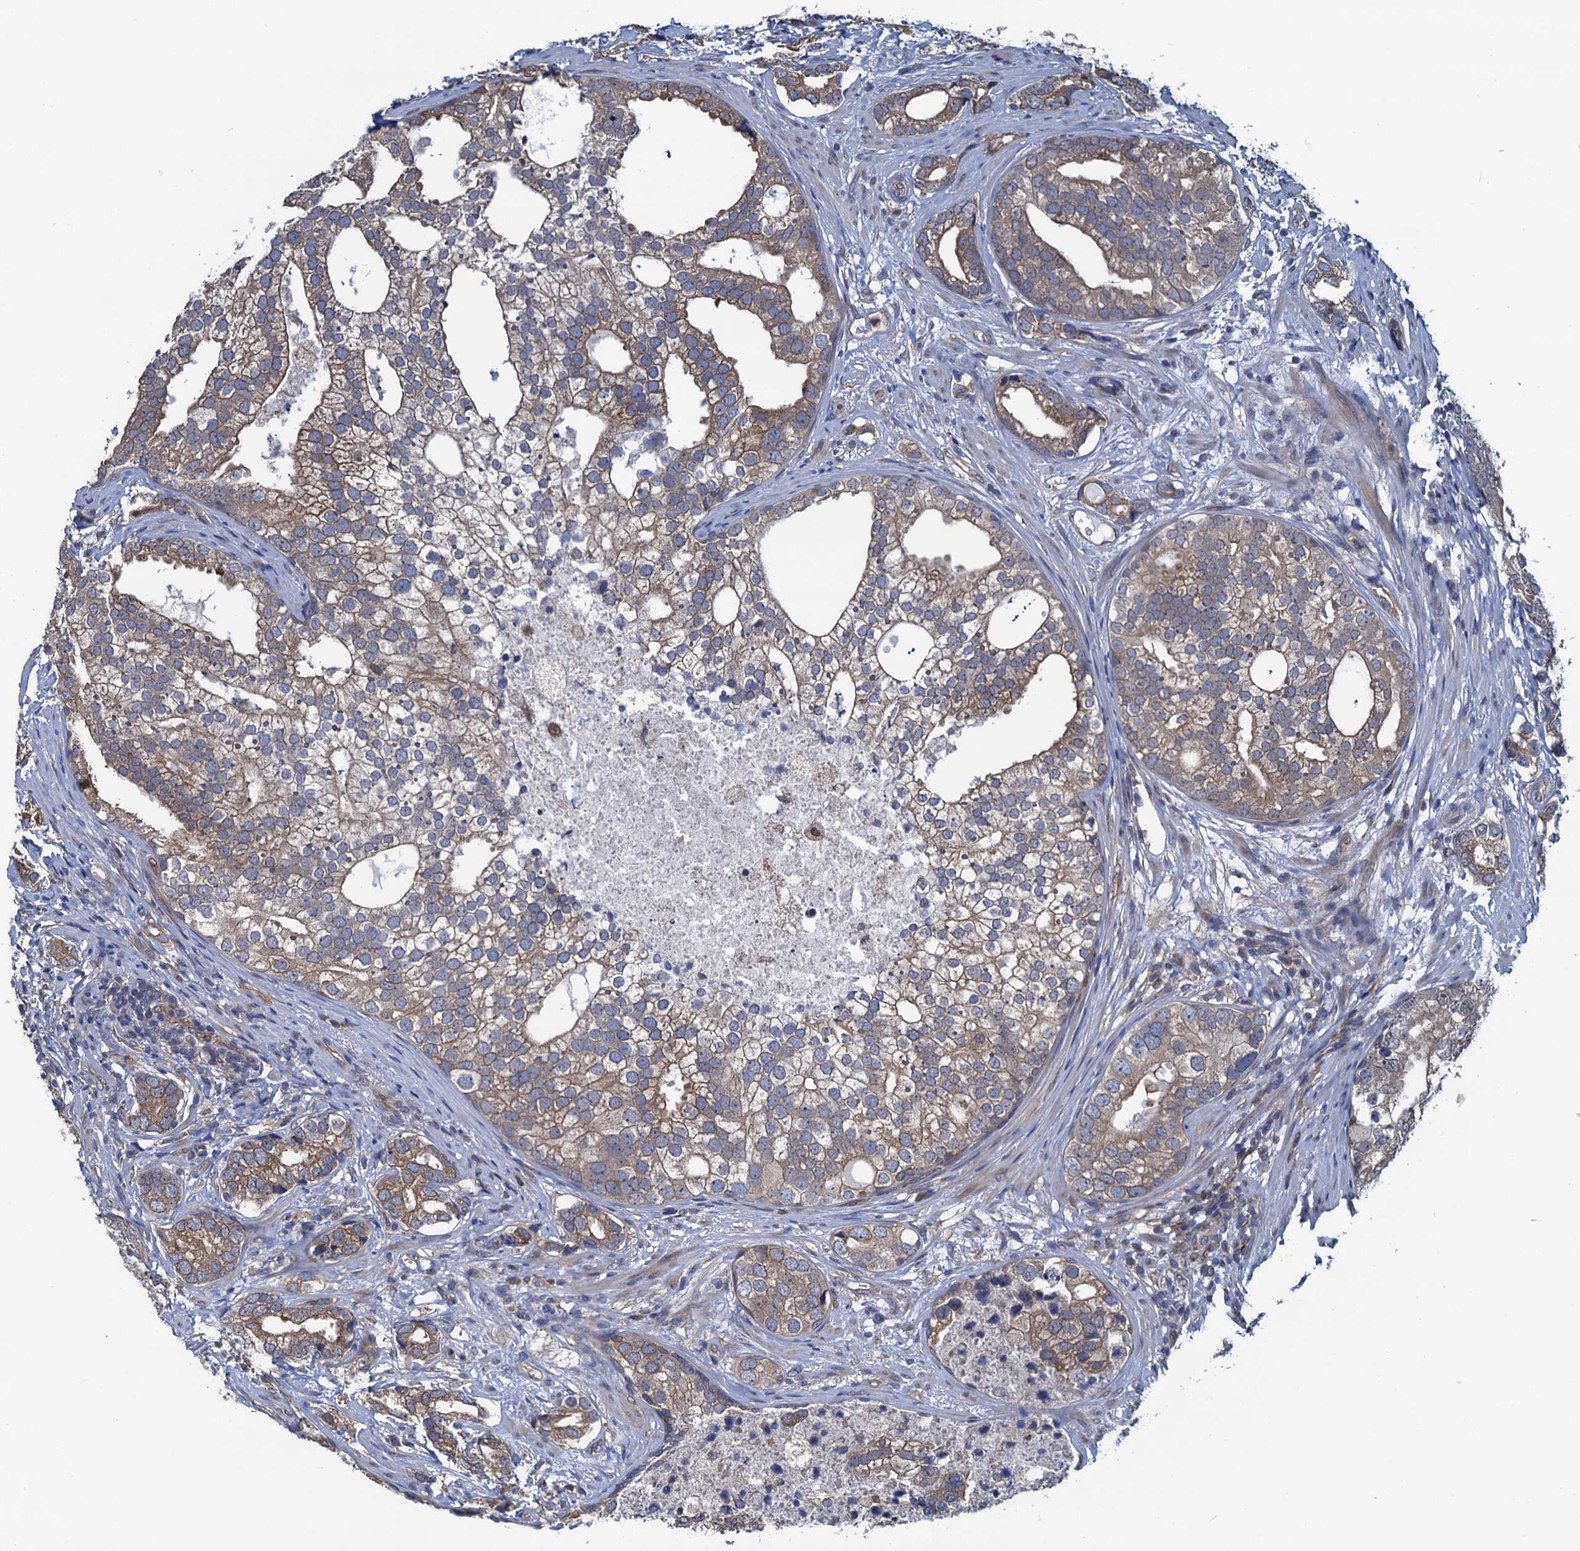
{"staining": {"intensity": "moderate", "quantity": "25%-75%", "location": "cytoplasmic/membranous"}, "tissue": "prostate cancer", "cell_type": "Tumor cells", "image_type": "cancer", "snomed": [{"axis": "morphology", "description": "Adenocarcinoma, High grade"}, {"axis": "topography", "description": "Prostate"}], "caption": "An IHC micrograph of neoplastic tissue is shown. Protein staining in brown labels moderate cytoplasmic/membranous positivity in prostate cancer (high-grade adenocarcinoma) within tumor cells.", "gene": "RNF125", "patient": {"sex": "male", "age": 75}}